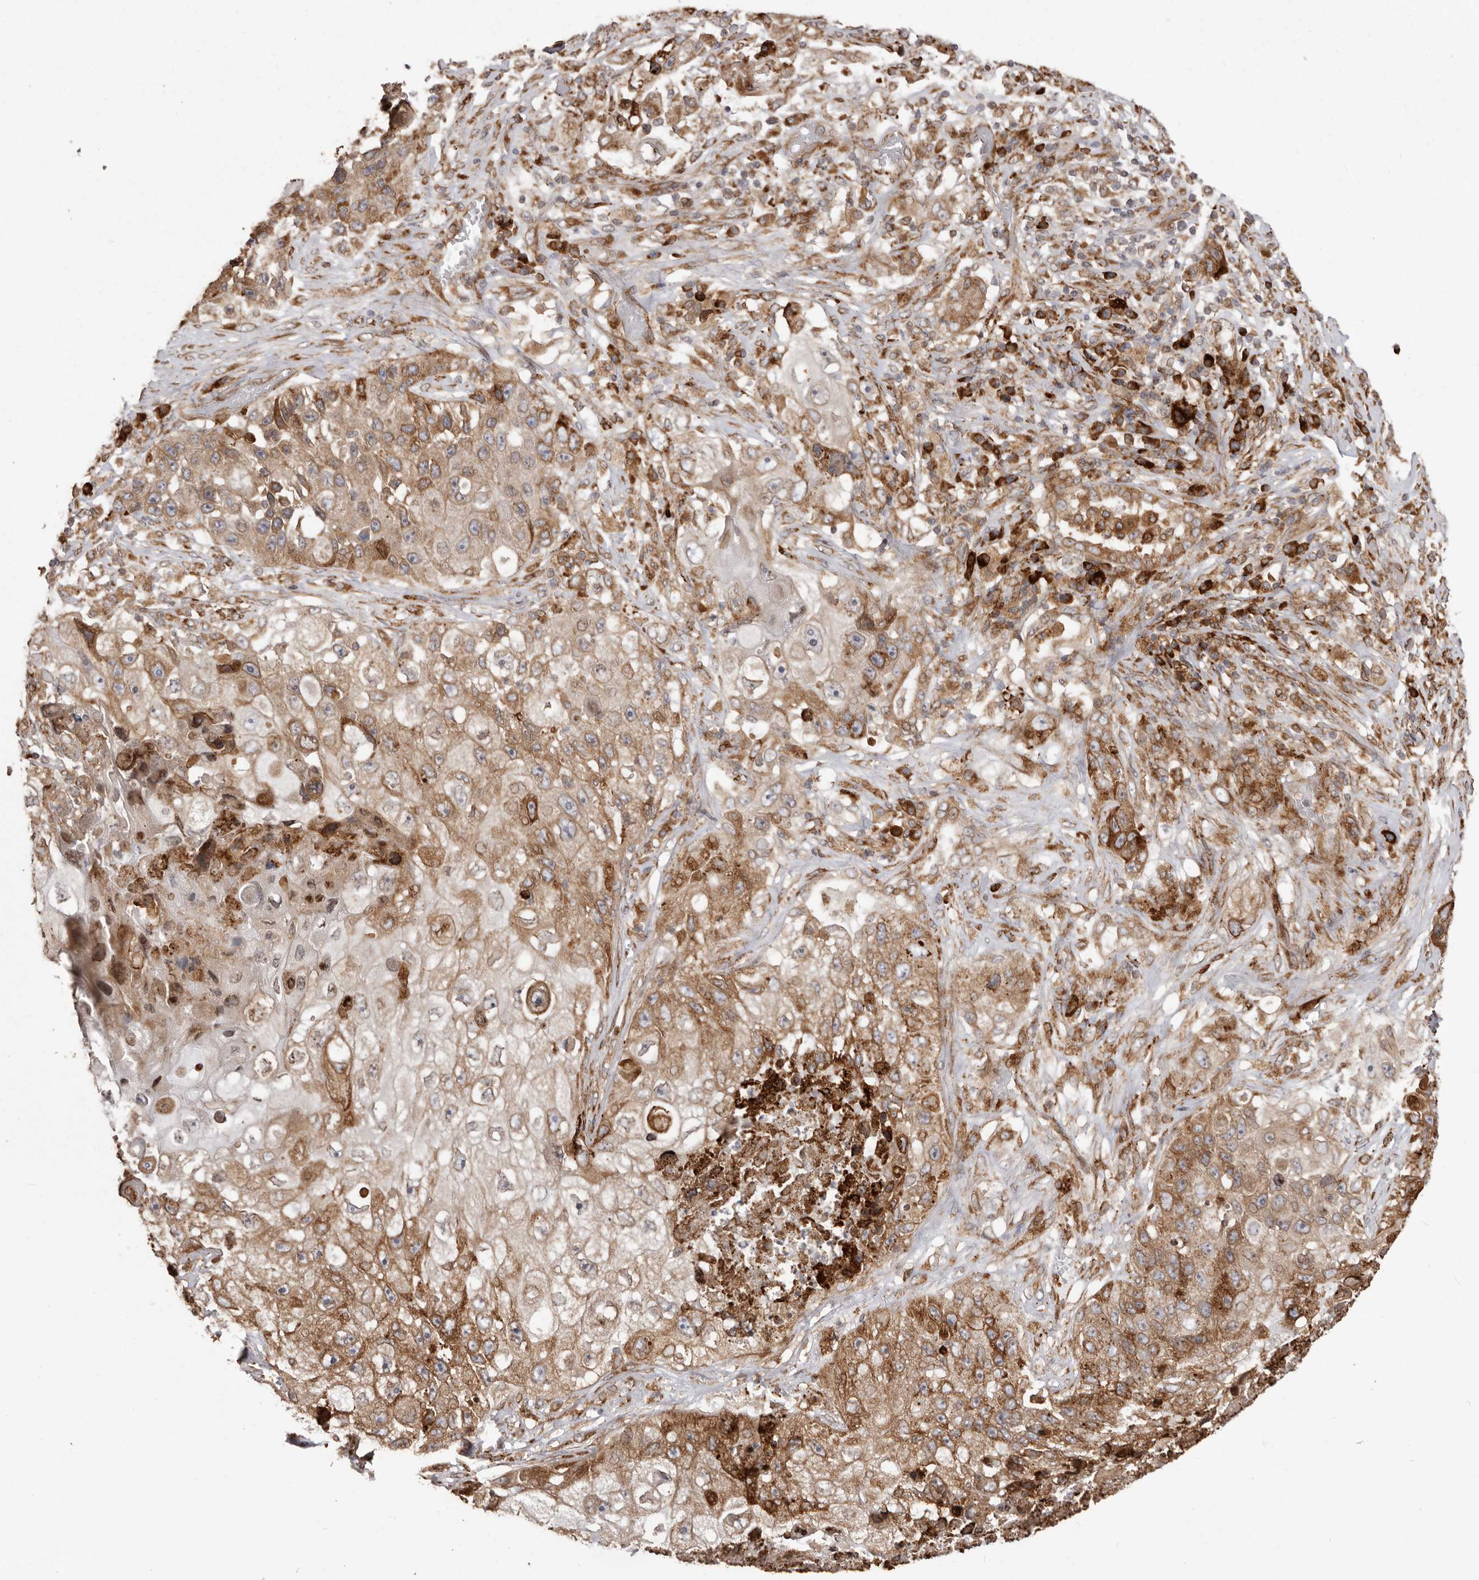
{"staining": {"intensity": "moderate", "quantity": ">75%", "location": "cytoplasmic/membranous"}, "tissue": "lung cancer", "cell_type": "Tumor cells", "image_type": "cancer", "snomed": [{"axis": "morphology", "description": "Squamous cell carcinoma, NOS"}, {"axis": "topography", "description": "Lung"}], "caption": "Tumor cells demonstrate medium levels of moderate cytoplasmic/membranous positivity in approximately >75% of cells in human lung cancer.", "gene": "NUP43", "patient": {"sex": "male", "age": 61}}